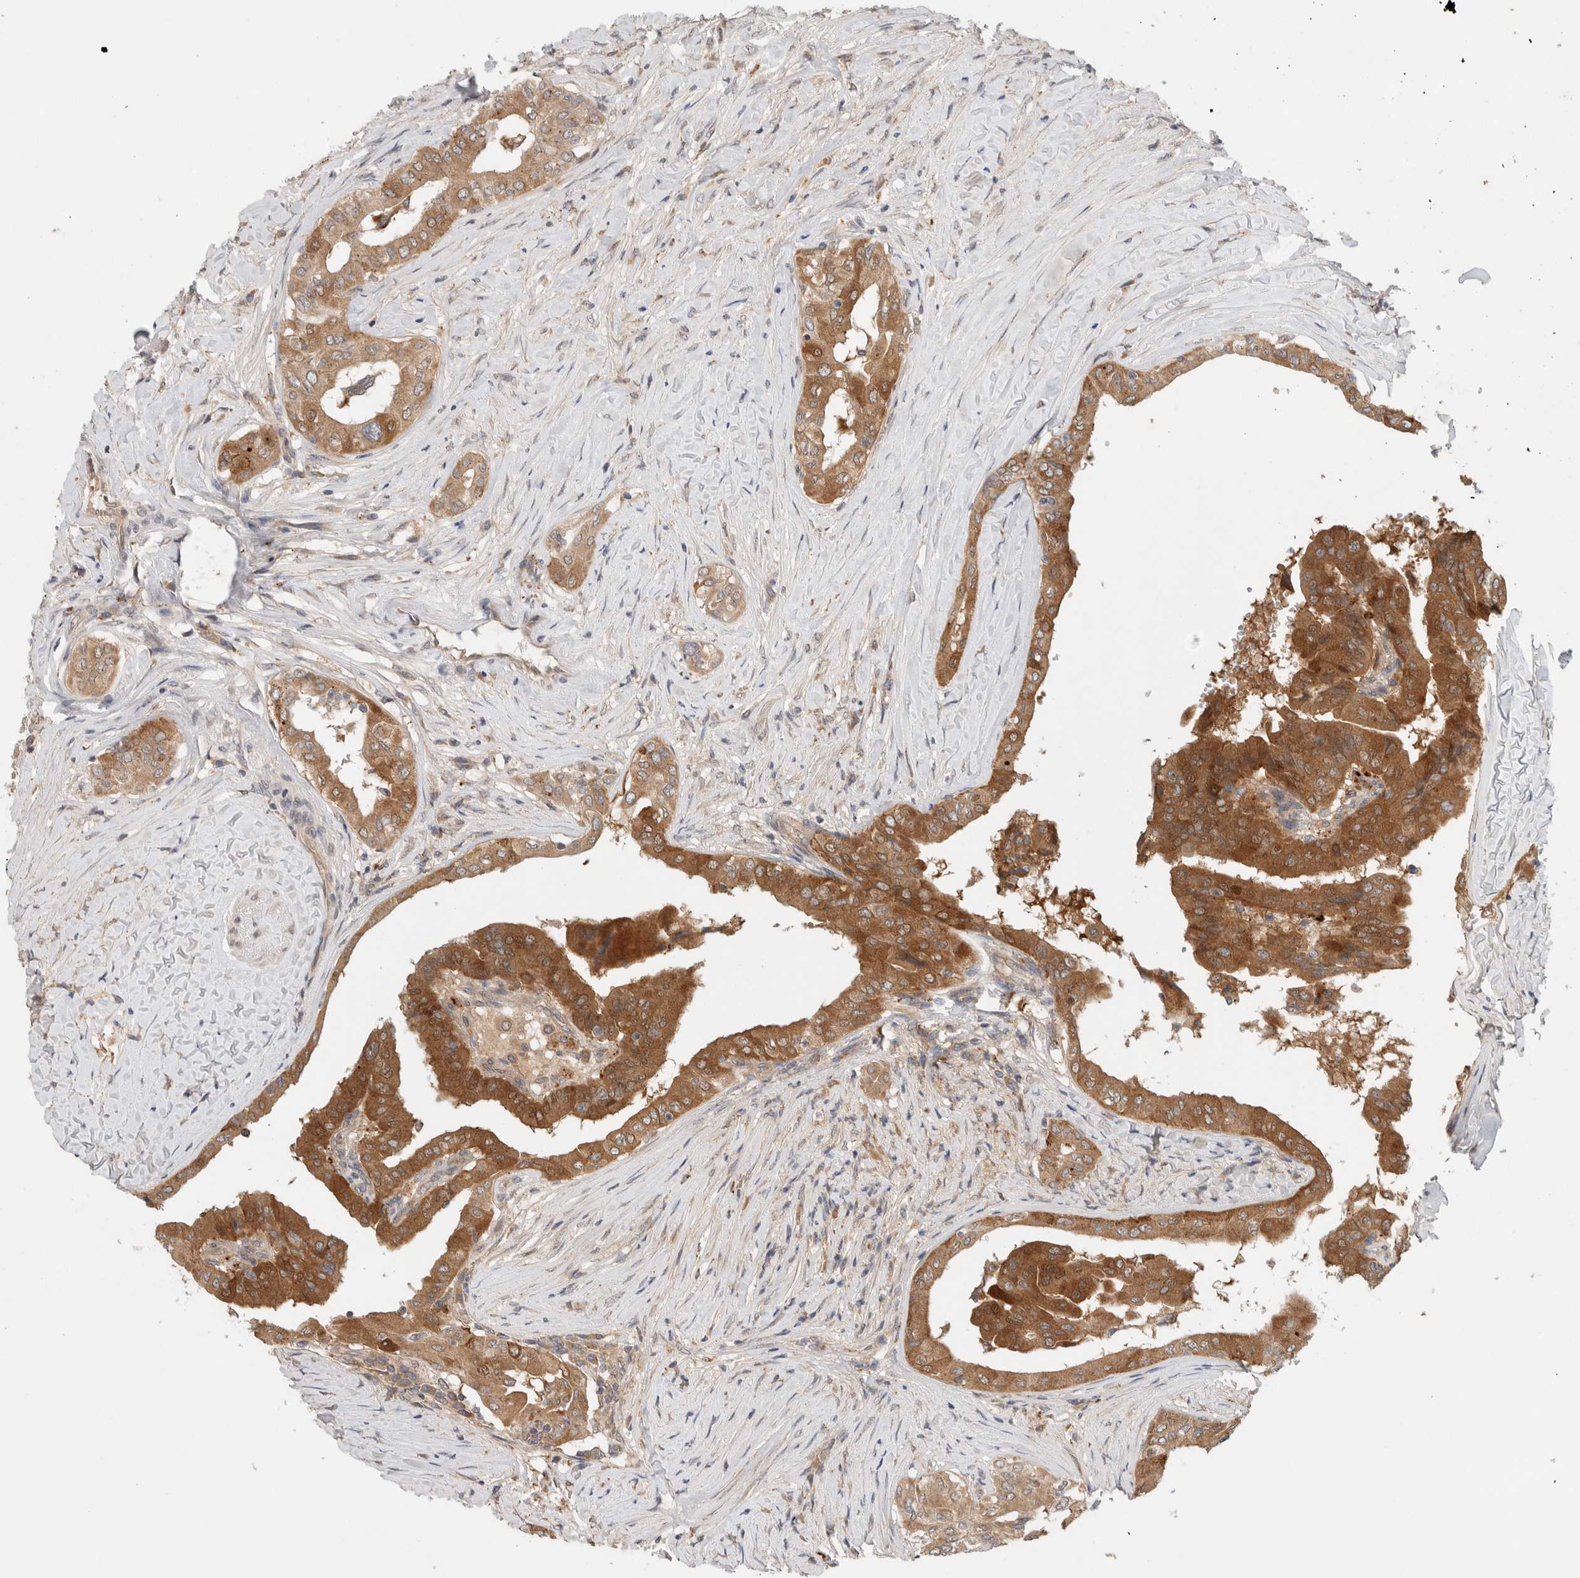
{"staining": {"intensity": "strong", "quantity": ">75%", "location": "cytoplasmic/membranous"}, "tissue": "thyroid cancer", "cell_type": "Tumor cells", "image_type": "cancer", "snomed": [{"axis": "morphology", "description": "Papillary adenocarcinoma, NOS"}, {"axis": "topography", "description": "Thyroid gland"}], "caption": "Papillary adenocarcinoma (thyroid) was stained to show a protein in brown. There is high levels of strong cytoplasmic/membranous expression in about >75% of tumor cells. (DAB (3,3'-diaminobenzidine) = brown stain, brightfield microscopy at high magnification).", "gene": "SGK1", "patient": {"sex": "male", "age": 33}}